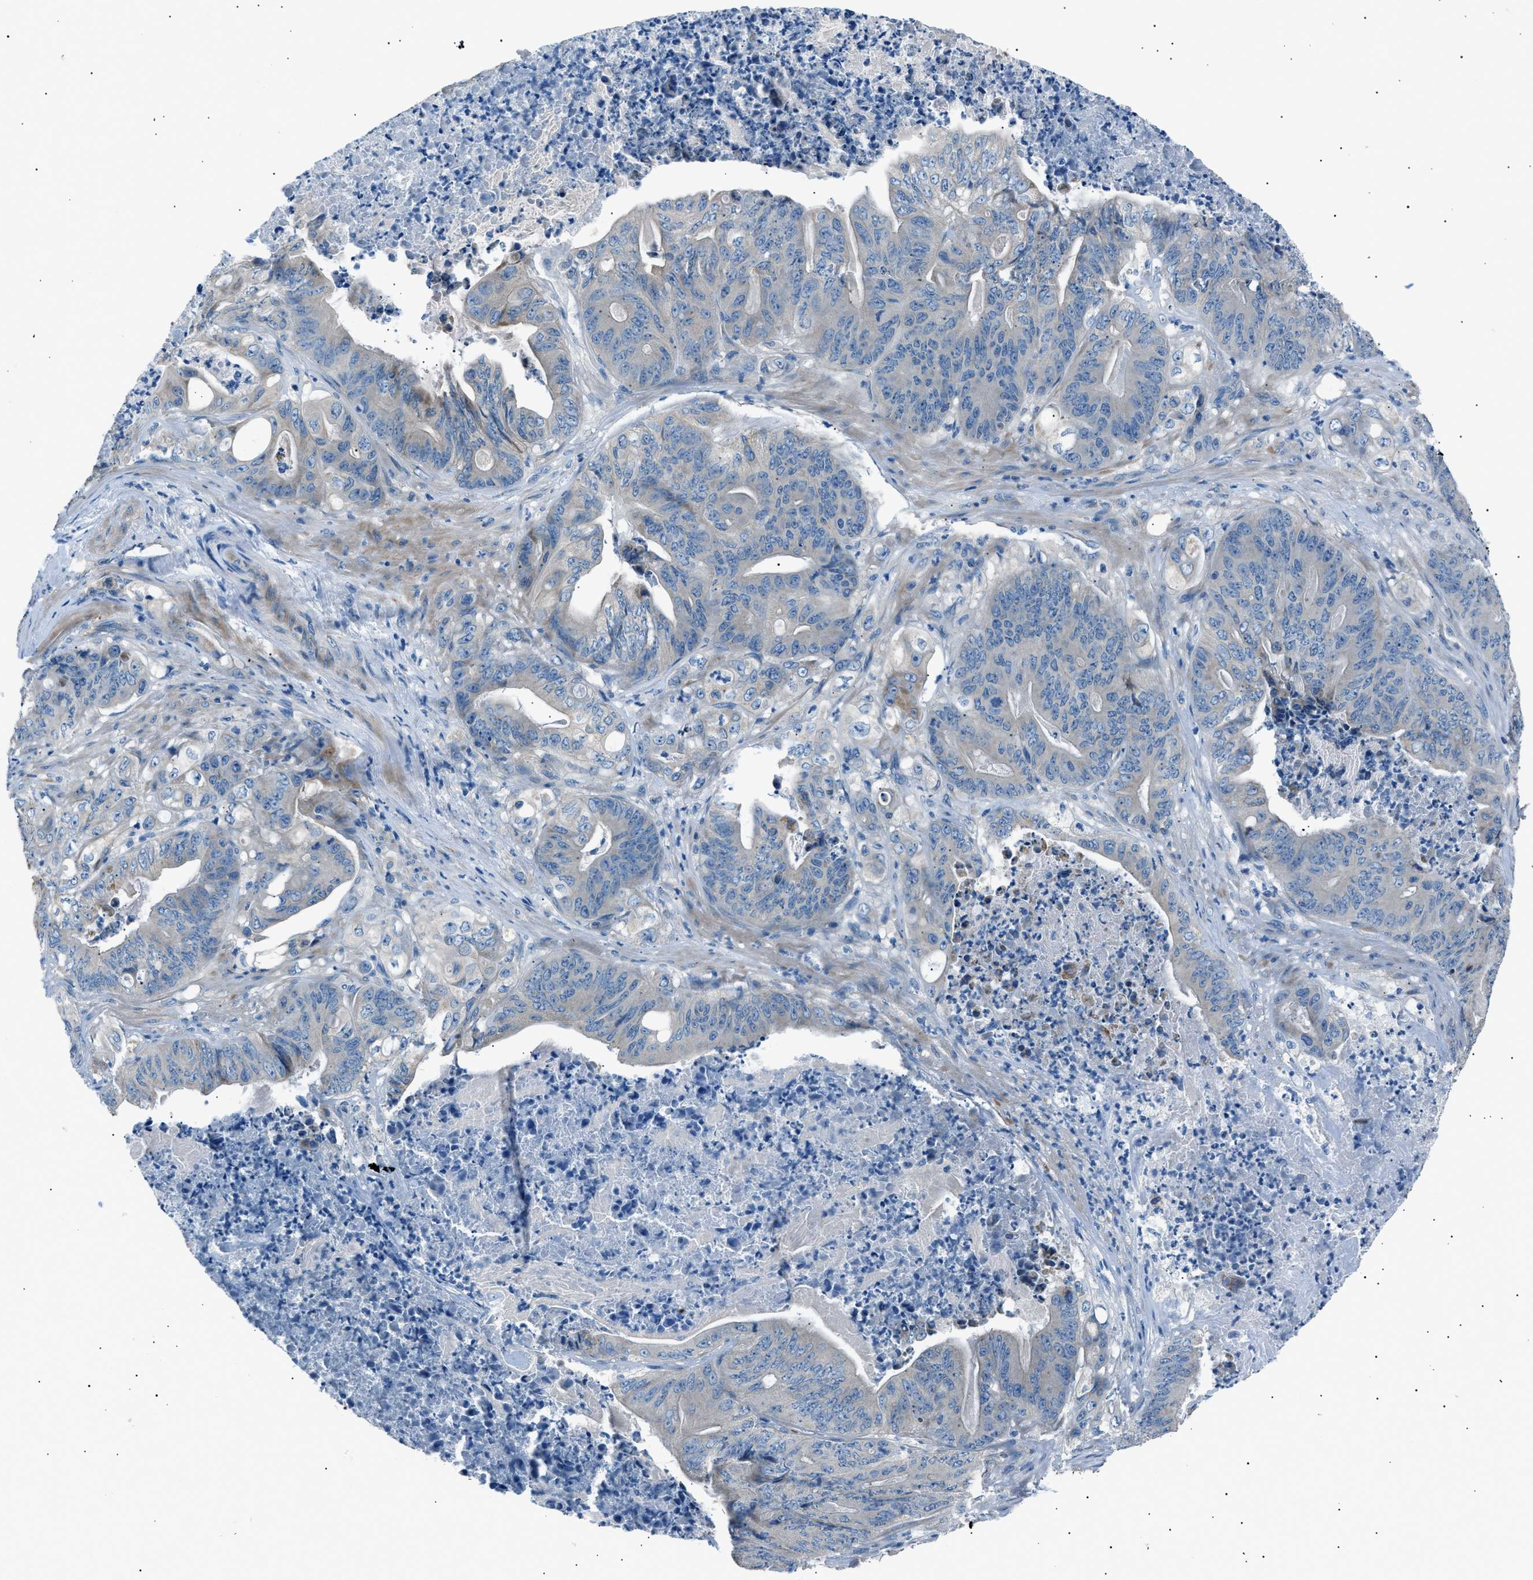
{"staining": {"intensity": "weak", "quantity": "<25%", "location": "cytoplasmic/membranous"}, "tissue": "stomach cancer", "cell_type": "Tumor cells", "image_type": "cancer", "snomed": [{"axis": "morphology", "description": "Adenocarcinoma, NOS"}, {"axis": "topography", "description": "Stomach"}], "caption": "An immunohistochemistry (IHC) histopathology image of stomach adenocarcinoma is shown. There is no staining in tumor cells of stomach adenocarcinoma. (DAB IHC visualized using brightfield microscopy, high magnification).", "gene": "LRRC37B", "patient": {"sex": "female", "age": 73}}